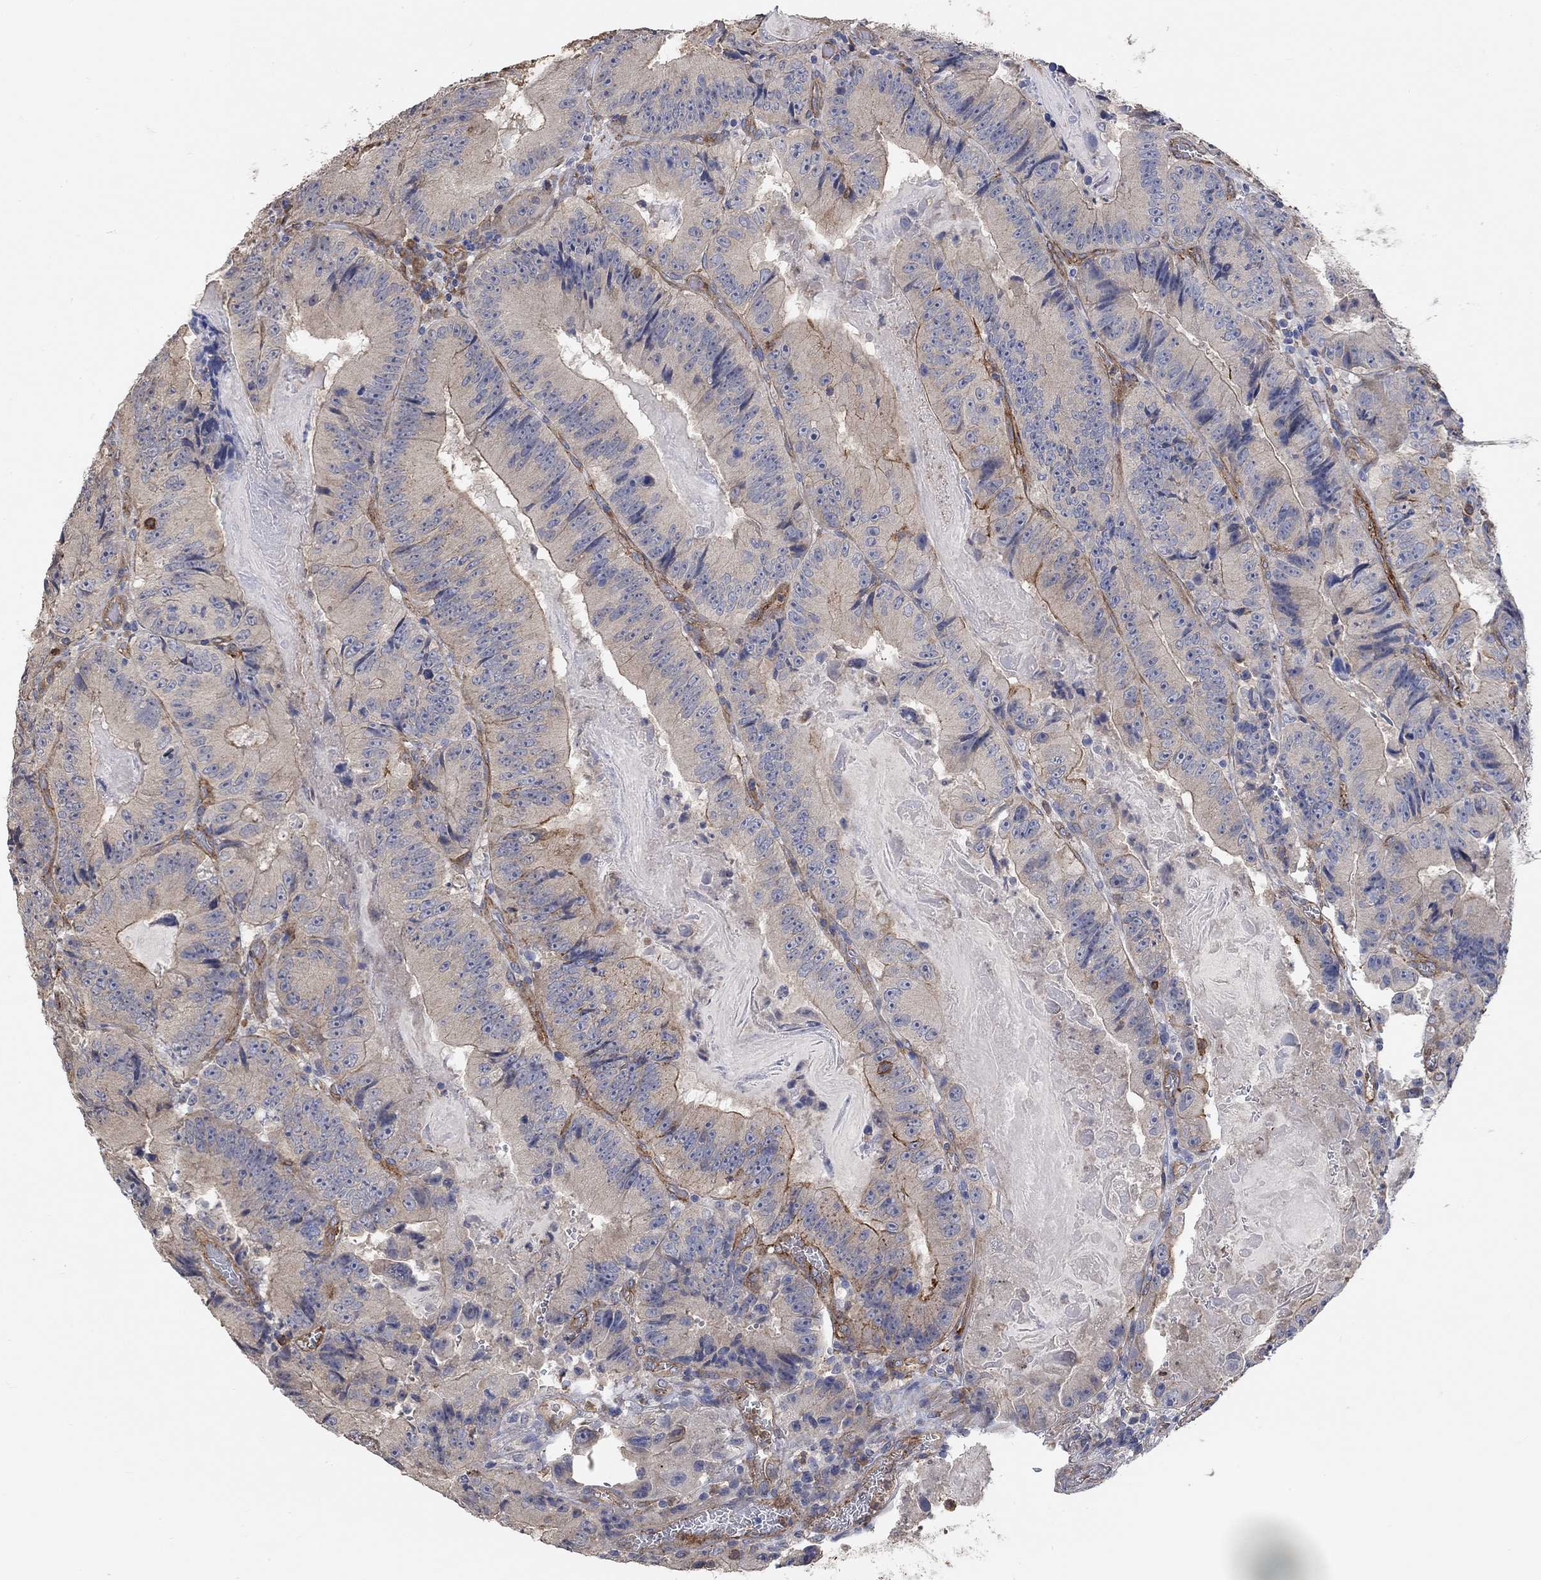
{"staining": {"intensity": "moderate", "quantity": "<25%", "location": "cytoplasmic/membranous"}, "tissue": "colorectal cancer", "cell_type": "Tumor cells", "image_type": "cancer", "snomed": [{"axis": "morphology", "description": "Adenocarcinoma, NOS"}, {"axis": "topography", "description": "Colon"}], "caption": "Protein expression analysis of adenocarcinoma (colorectal) demonstrates moderate cytoplasmic/membranous expression in approximately <25% of tumor cells.", "gene": "SYT16", "patient": {"sex": "female", "age": 86}}